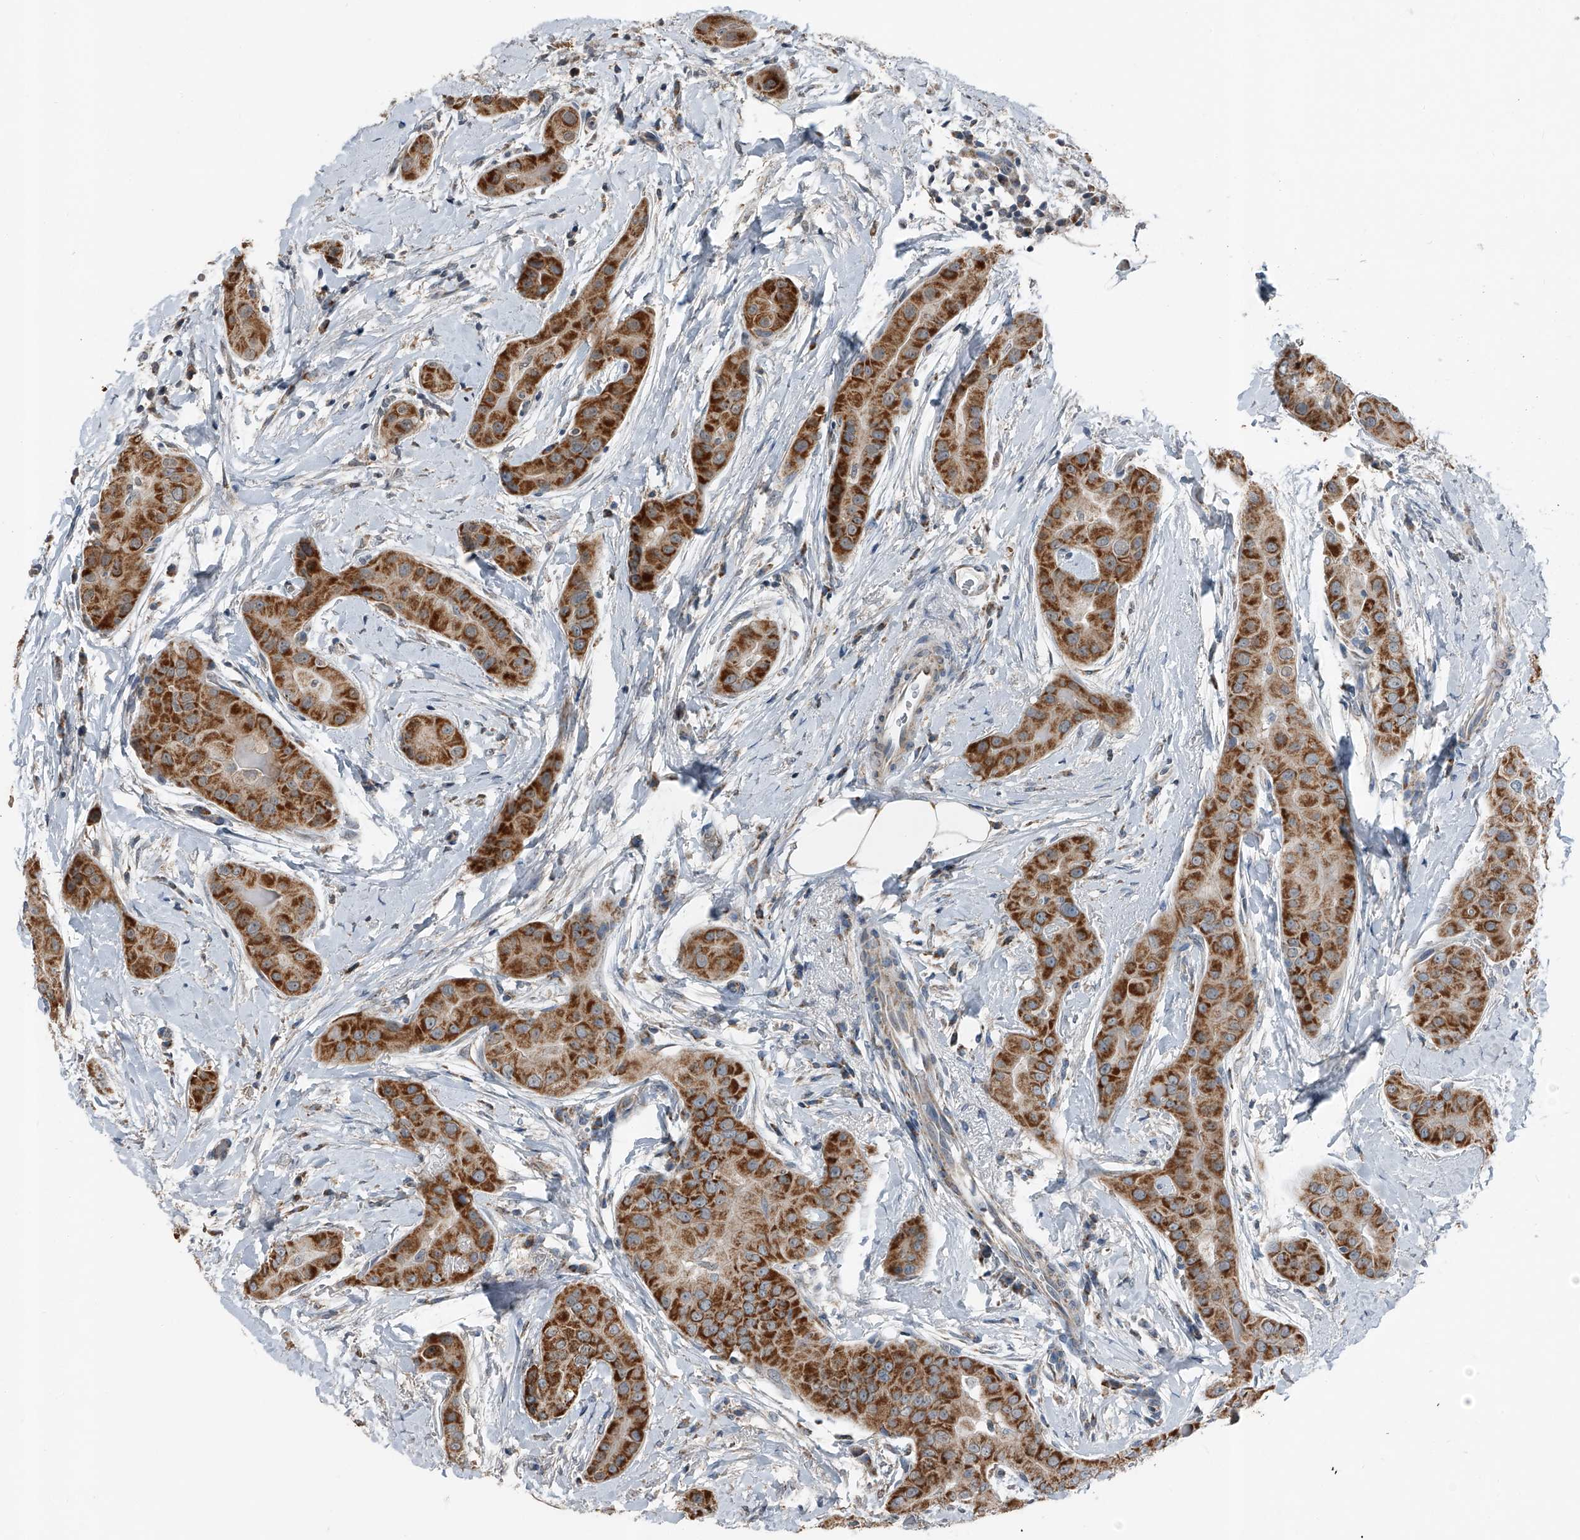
{"staining": {"intensity": "strong", "quantity": ">75%", "location": "cytoplasmic/membranous"}, "tissue": "thyroid cancer", "cell_type": "Tumor cells", "image_type": "cancer", "snomed": [{"axis": "morphology", "description": "Papillary adenocarcinoma, NOS"}, {"axis": "topography", "description": "Thyroid gland"}], "caption": "High-magnification brightfield microscopy of thyroid cancer stained with DAB (brown) and counterstained with hematoxylin (blue). tumor cells exhibit strong cytoplasmic/membranous positivity is appreciated in approximately>75% of cells. The protein of interest is stained brown, and the nuclei are stained in blue (DAB (3,3'-diaminobenzidine) IHC with brightfield microscopy, high magnification).", "gene": "CHRNA7", "patient": {"sex": "male", "age": 33}}